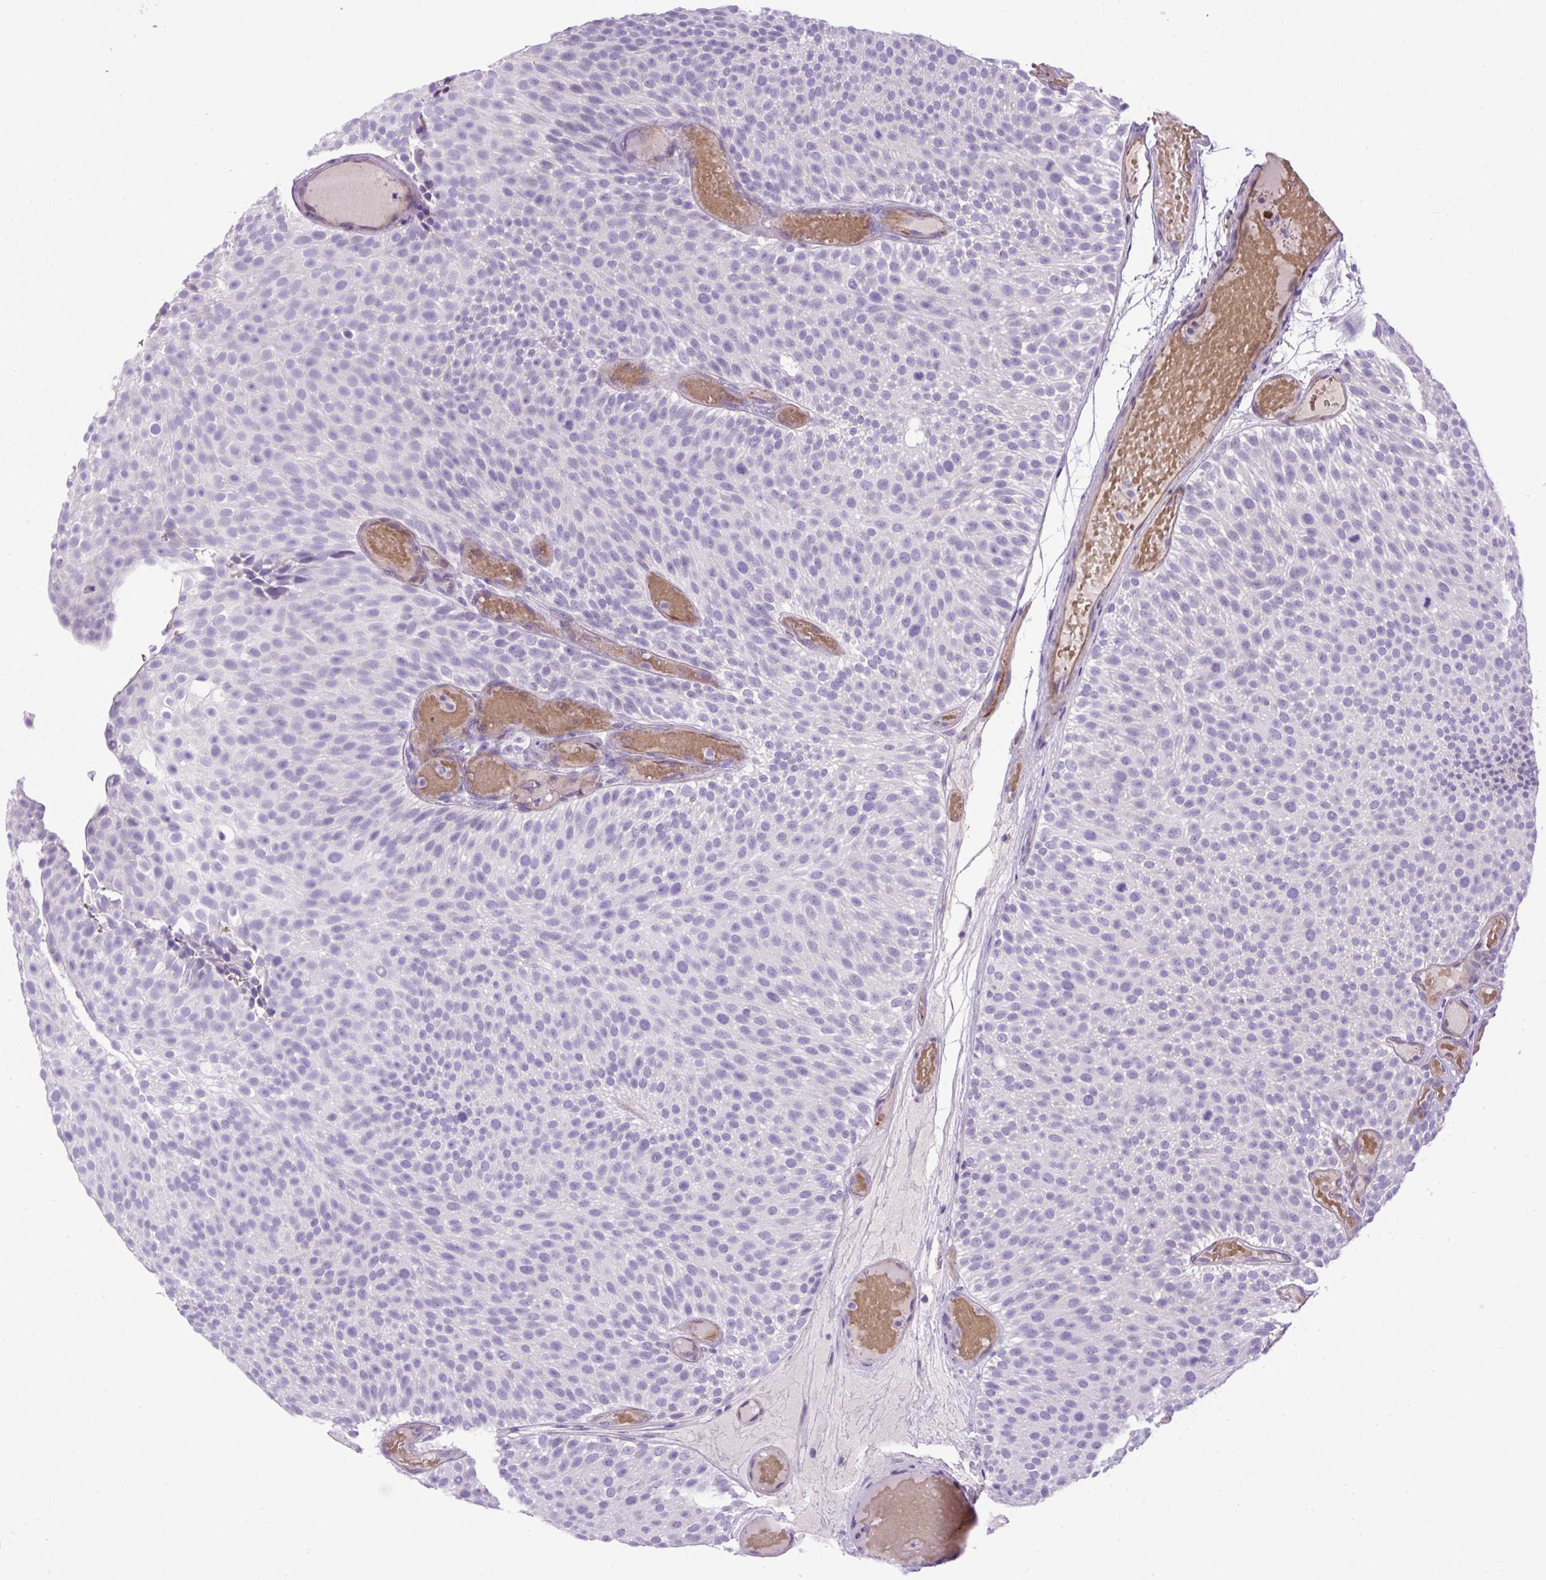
{"staining": {"intensity": "negative", "quantity": "none", "location": "none"}, "tissue": "urothelial cancer", "cell_type": "Tumor cells", "image_type": "cancer", "snomed": [{"axis": "morphology", "description": "Urothelial carcinoma, Low grade"}, {"axis": "topography", "description": "Urinary bladder"}], "caption": "This image is of urothelial cancer stained with immunohistochemistry to label a protein in brown with the nuclei are counter-stained blue. There is no expression in tumor cells.", "gene": "VWA7", "patient": {"sex": "male", "age": 78}}